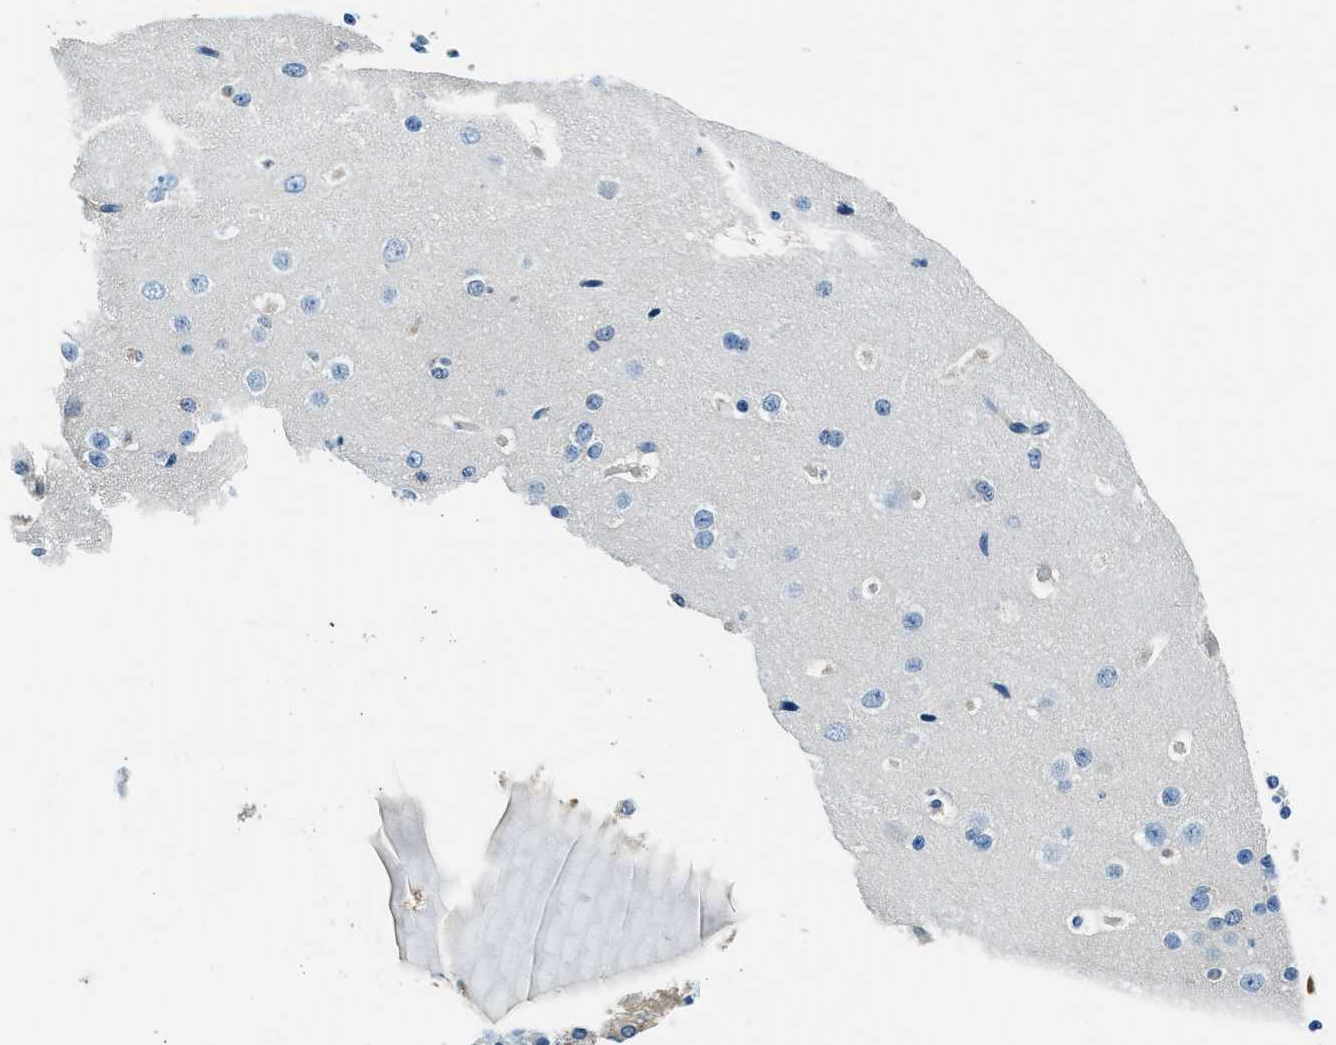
{"staining": {"intensity": "negative", "quantity": "none", "location": "none"}, "tissue": "cerebral cortex", "cell_type": "Endothelial cells", "image_type": "normal", "snomed": [{"axis": "morphology", "description": "Normal tissue, NOS"}, {"axis": "morphology", "description": "Developmental malformation"}, {"axis": "topography", "description": "Cerebral cortex"}], "caption": "Immunohistochemical staining of normal cerebral cortex reveals no significant positivity in endothelial cells. The staining was performed using DAB to visualize the protein expression in brown, while the nuclei were stained in blue with hematoxylin (Magnification: 20x).", "gene": "TWF1", "patient": {"sex": "female", "age": 30}}